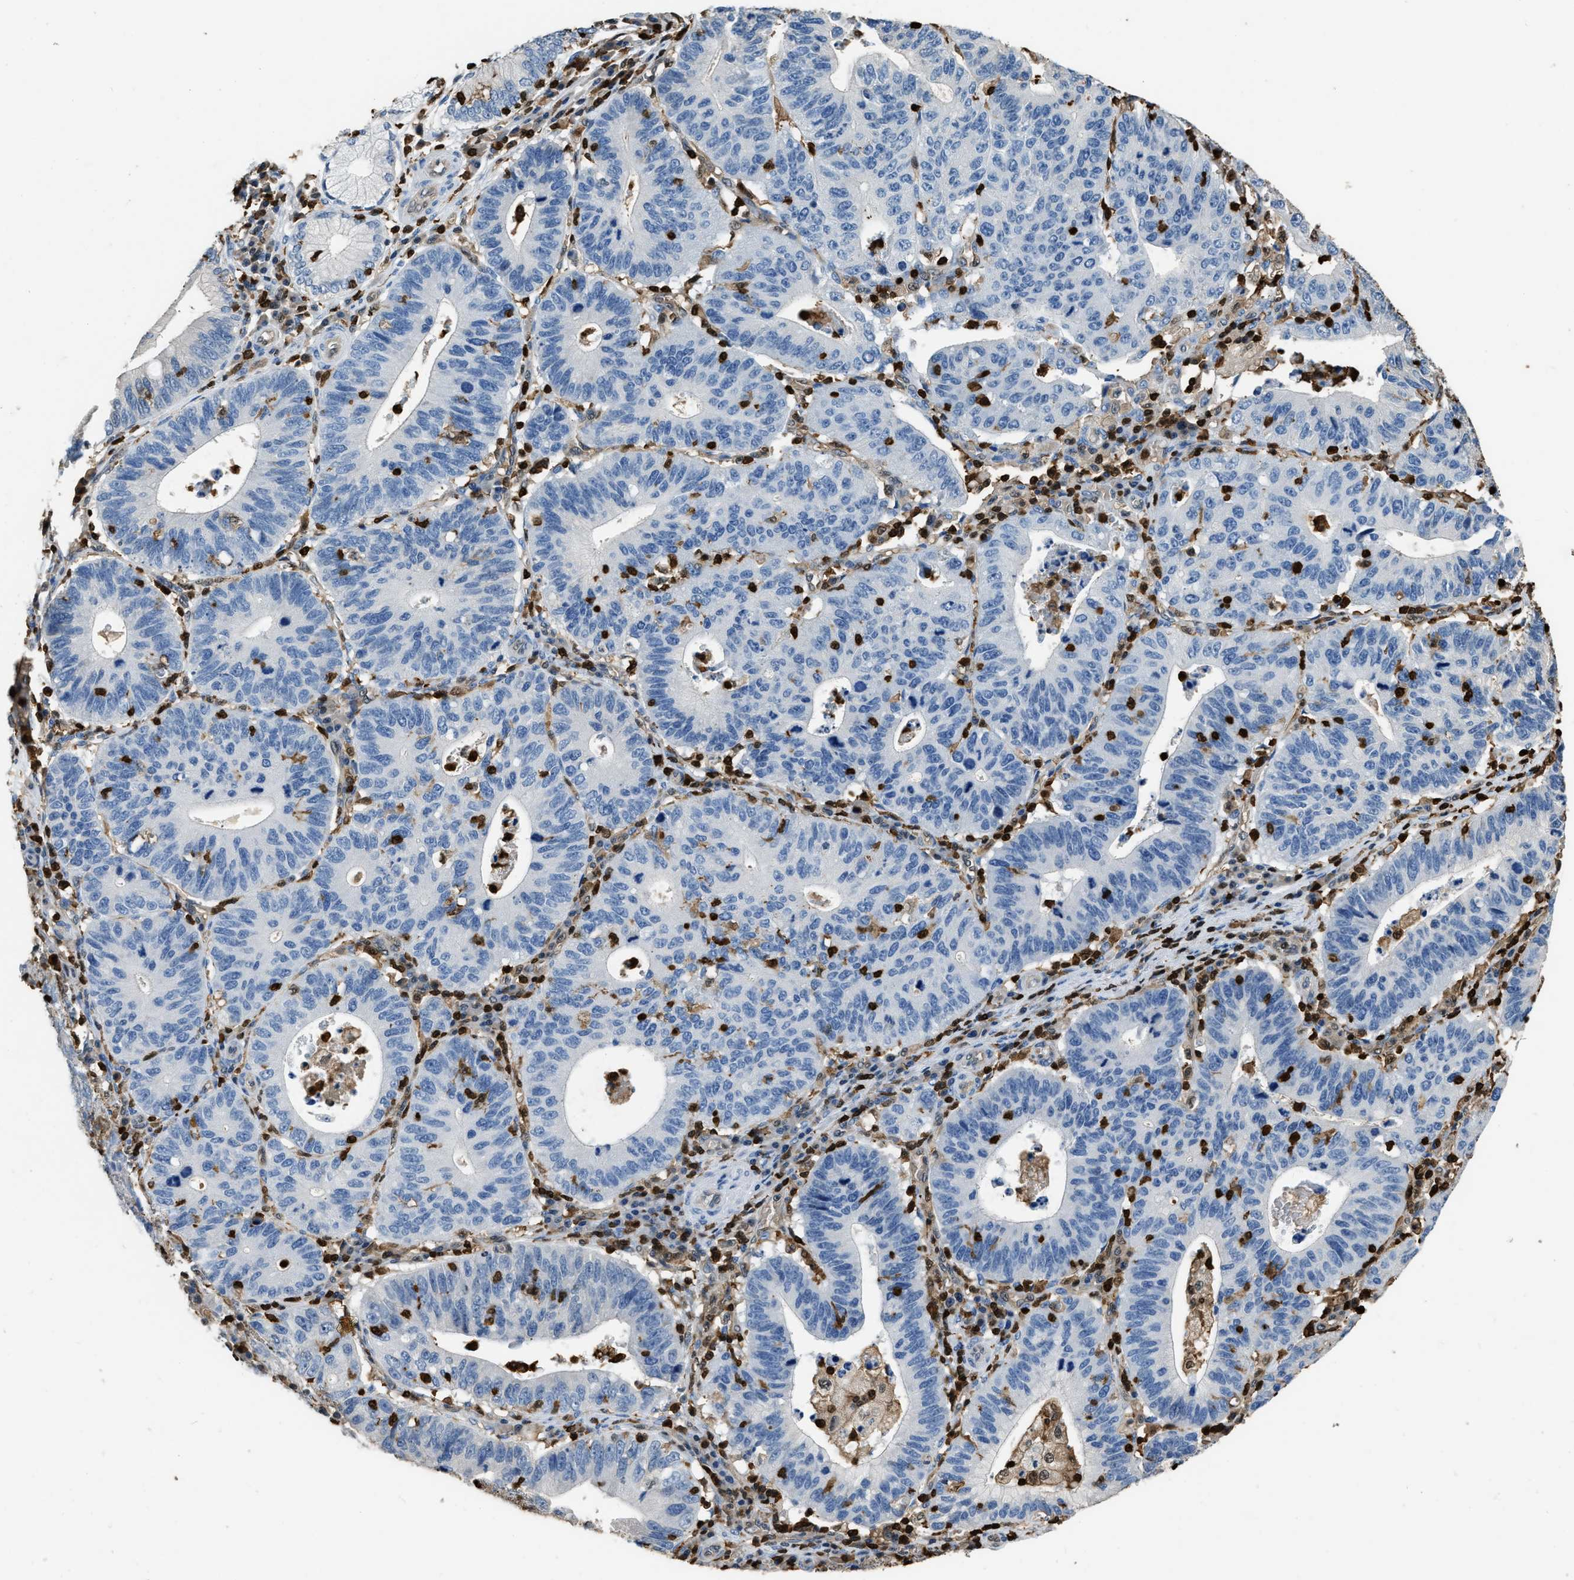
{"staining": {"intensity": "negative", "quantity": "none", "location": "none"}, "tissue": "stomach cancer", "cell_type": "Tumor cells", "image_type": "cancer", "snomed": [{"axis": "morphology", "description": "Adenocarcinoma, NOS"}, {"axis": "topography", "description": "Stomach"}], "caption": "Tumor cells show no significant expression in stomach cancer (adenocarcinoma).", "gene": "ARHGDIB", "patient": {"sex": "male", "age": 59}}